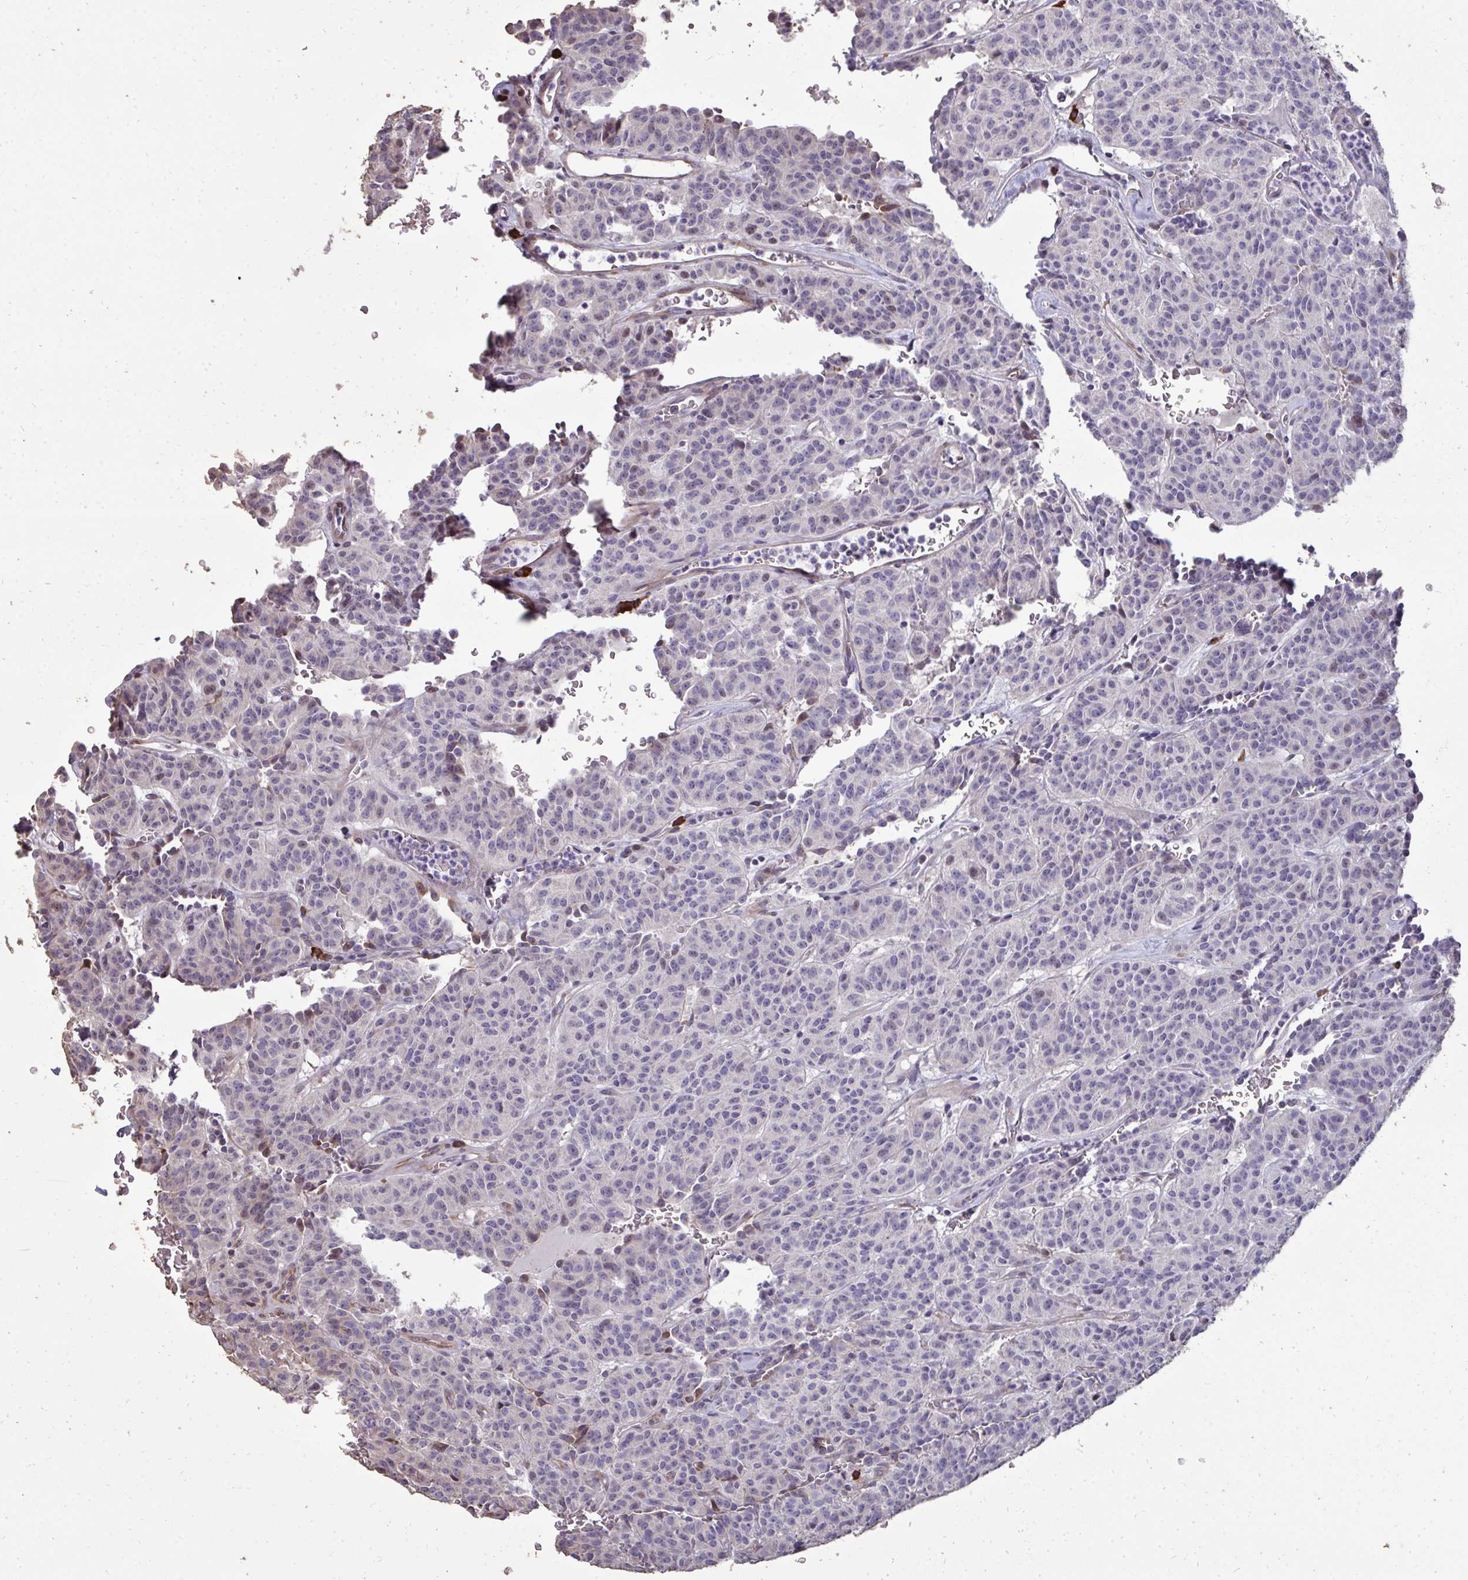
{"staining": {"intensity": "negative", "quantity": "none", "location": "none"}, "tissue": "carcinoid", "cell_type": "Tumor cells", "image_type": "cancer", "snomed": [{"axis": "morphology", "description": "Carcinoid, malignant, NOS"}, {"axis": "topography", "description": "Lung"}], "caption": "This is a micrograph of IHC staining of carcinoid, which shows no positivity in tumor cells.", "gene": "FIBCD1", "patient": {"sex": "female", "age": 61}}